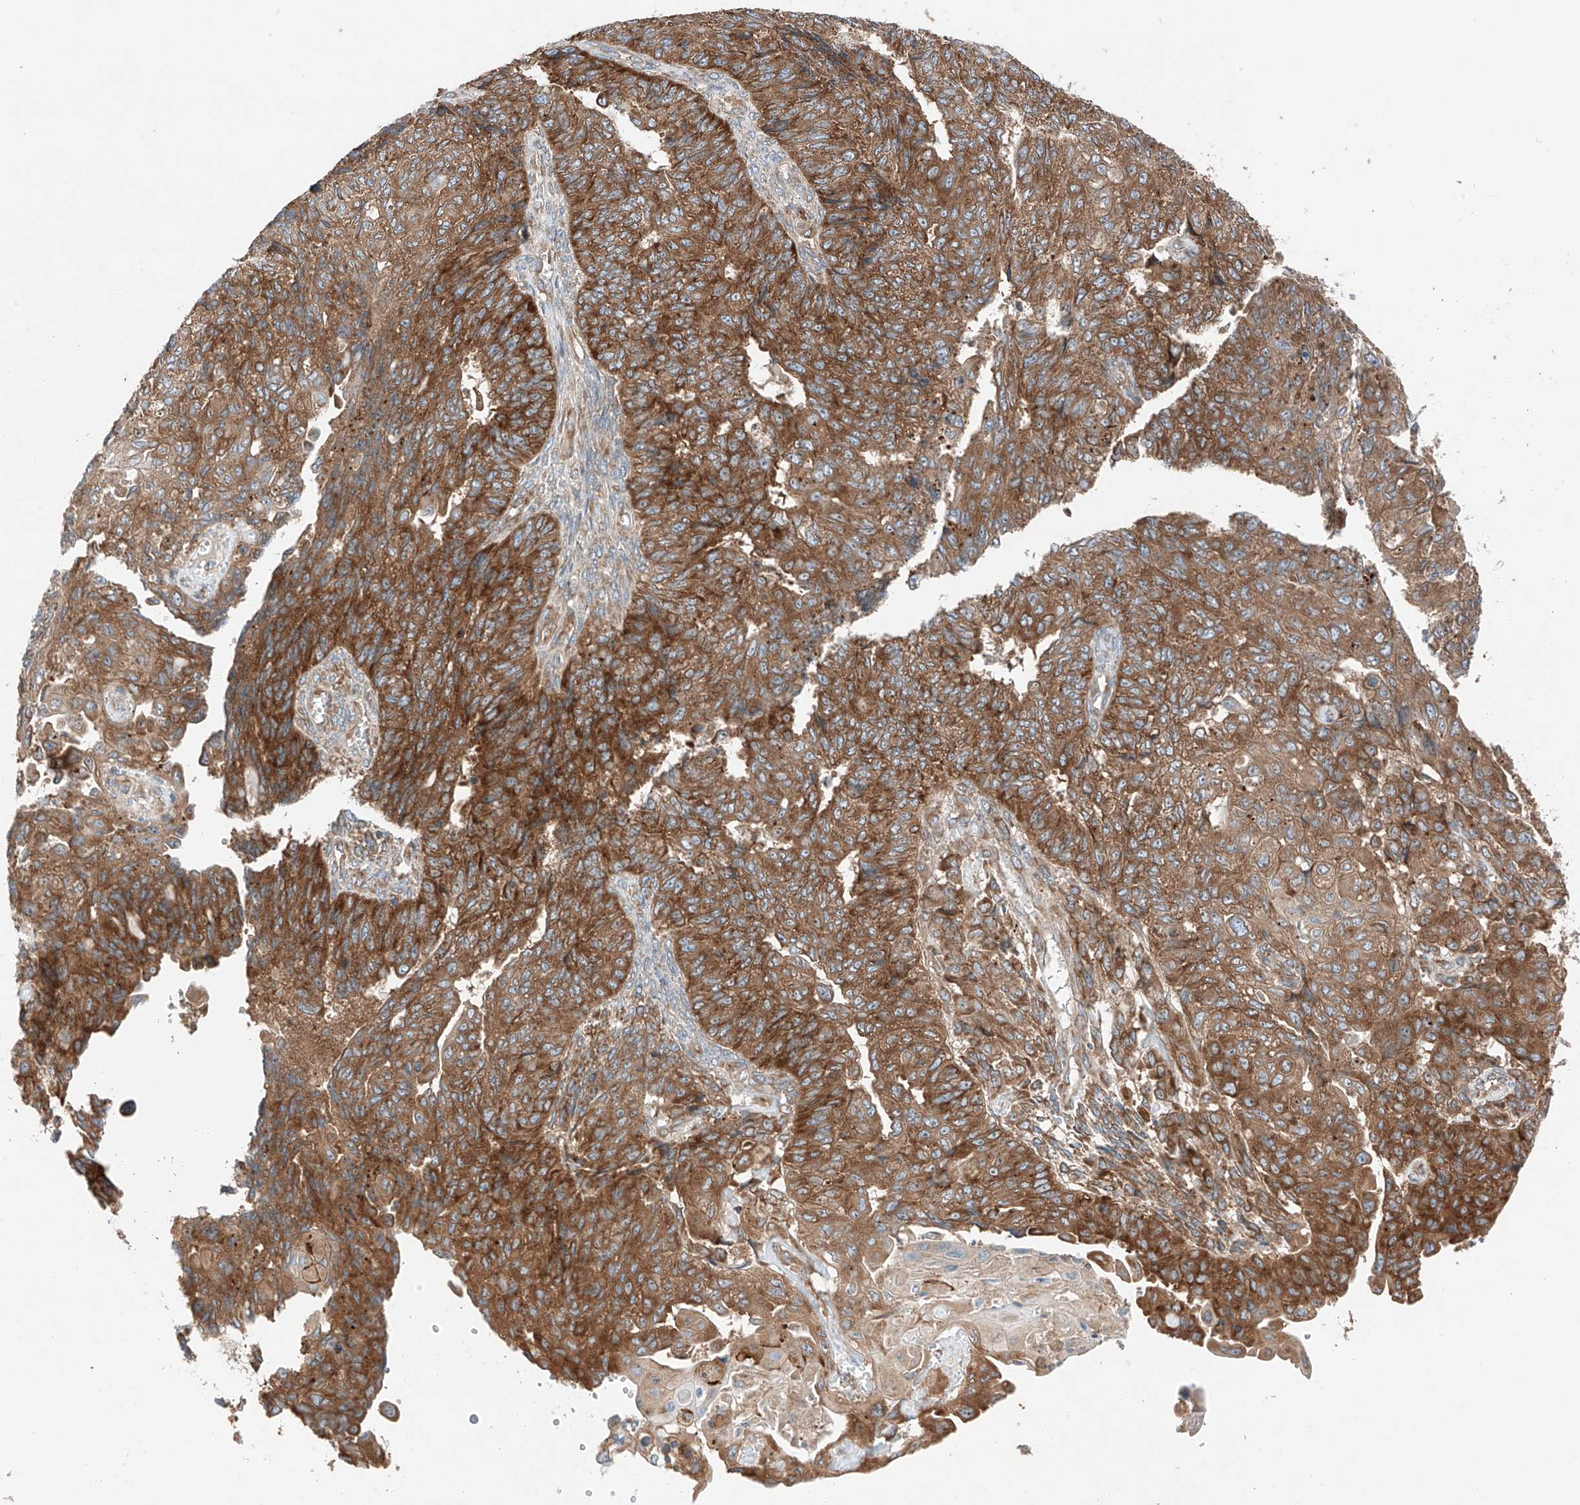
{"staining": {"intensity": "strong", "quantity": ">75%", "location": "cytoplasmic/membranous"}, "tissue": "endometrial cancer", "cell_type": "Tumor cells", "image_type": "cancer", "snomed": [{"axis": "morphology", "description": "Adenocarcinoma, NOS"}, {"axis": "topography", "description": "Endometrium"}], "caption": "Endometrial cancer (adenocarcinoma) was stained to show a protein in brown. There is high levels of strong cytoplasmic/membranous expression in approximately >75% of tumor cells.", "gene": "ZC3H15", "patient": {"sex": "female", "age": 32}}